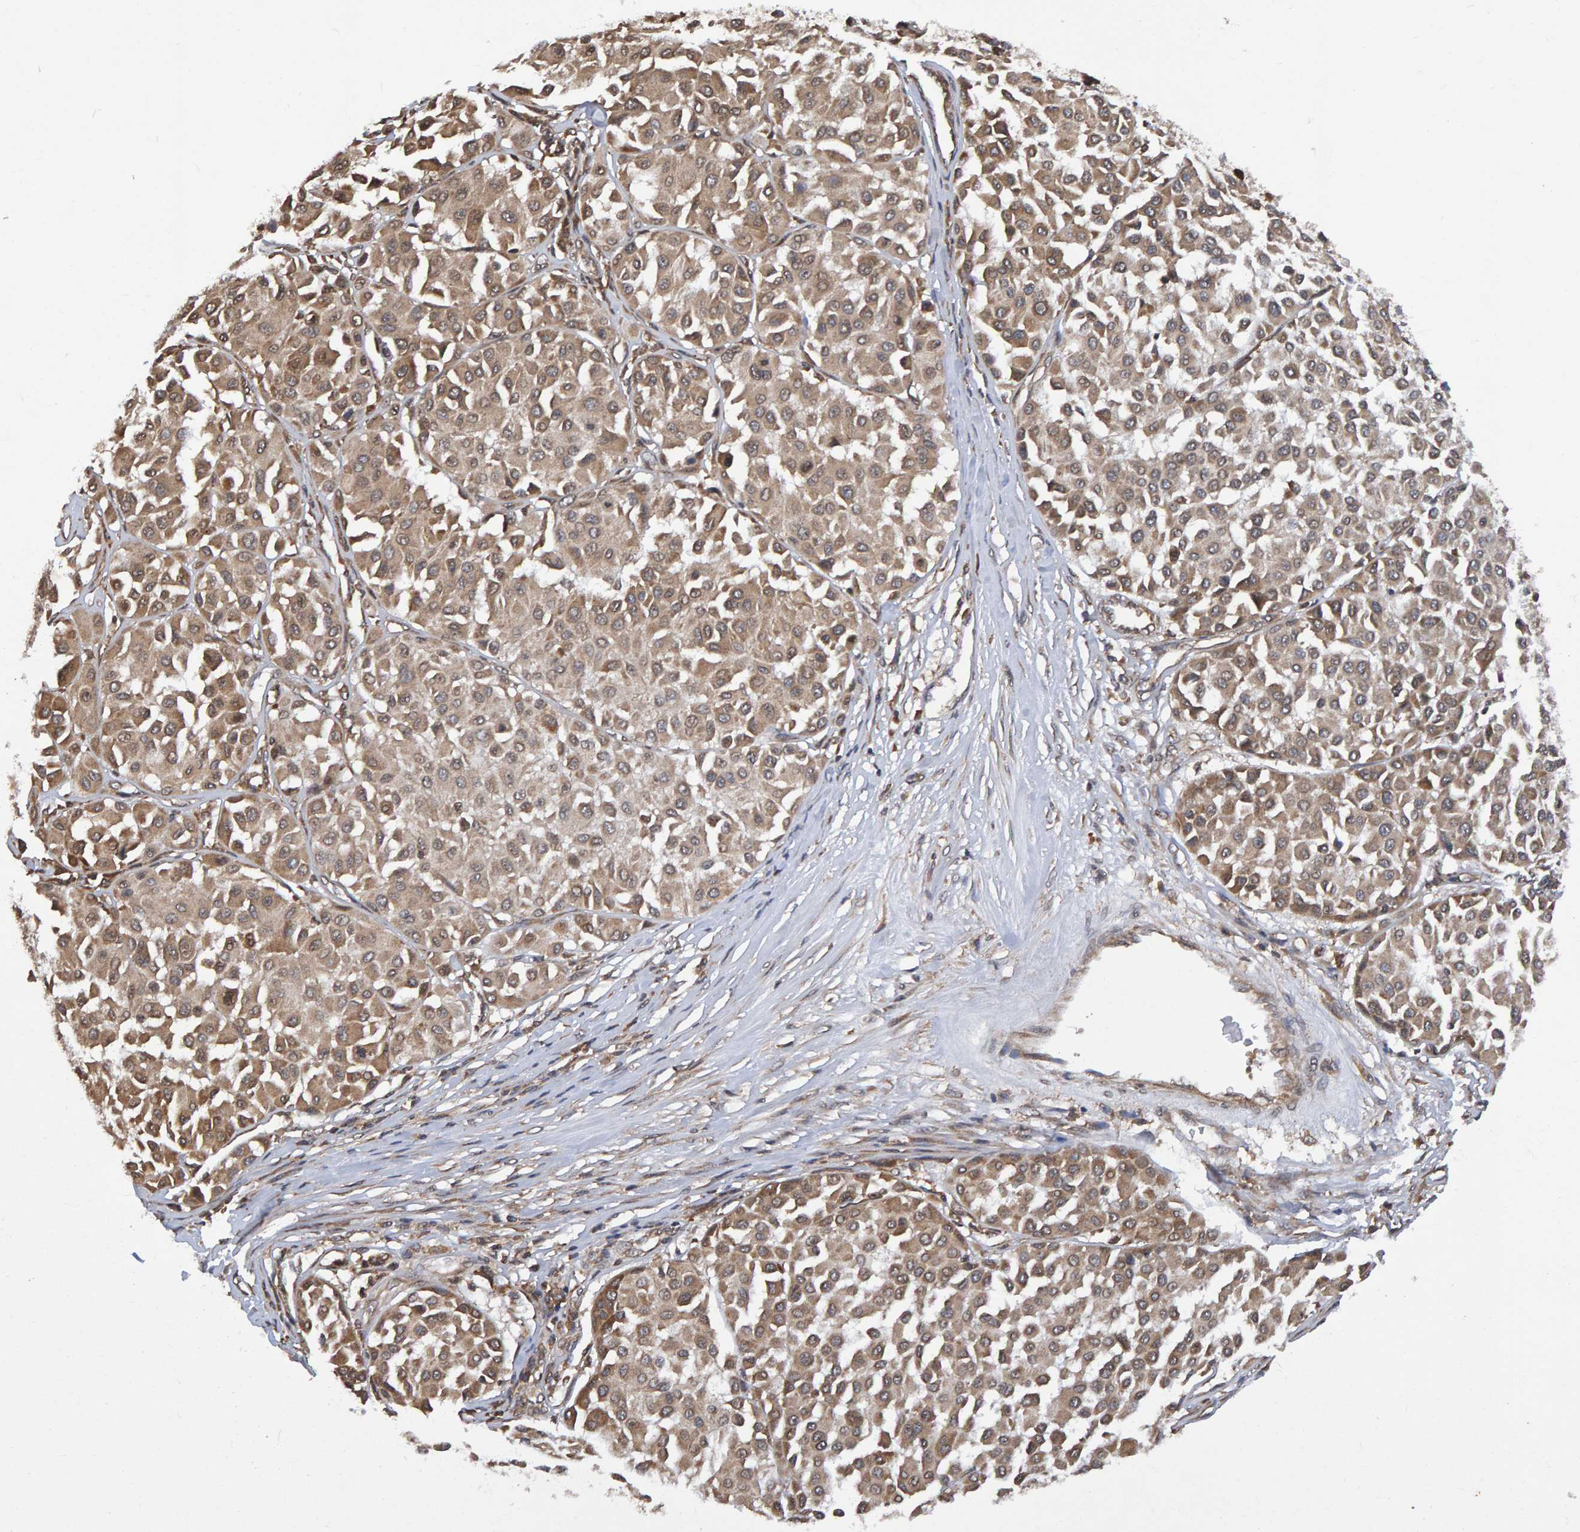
{"staining": {"intensity": "weak", "quantity": ">75%", "location": "cytoplasmic/membranous"}, "tissue": "melanoma", "cell_type": "Tumor cells", "image_type": "cancer", "snomed": [{"axis": "morphology", "description": "Malignant melanoma, Metastatic site"}, {"axis": "topography", "description": "Soft tissue"}], "caption": "A histopathology image of human malignant melanoma (metastatic site) stained for a protein displays weak cytoplasmic/membranous brown staining in tumor cells.", "gene": "GAB2", "patient": {"sex": "male", "age": 41}}